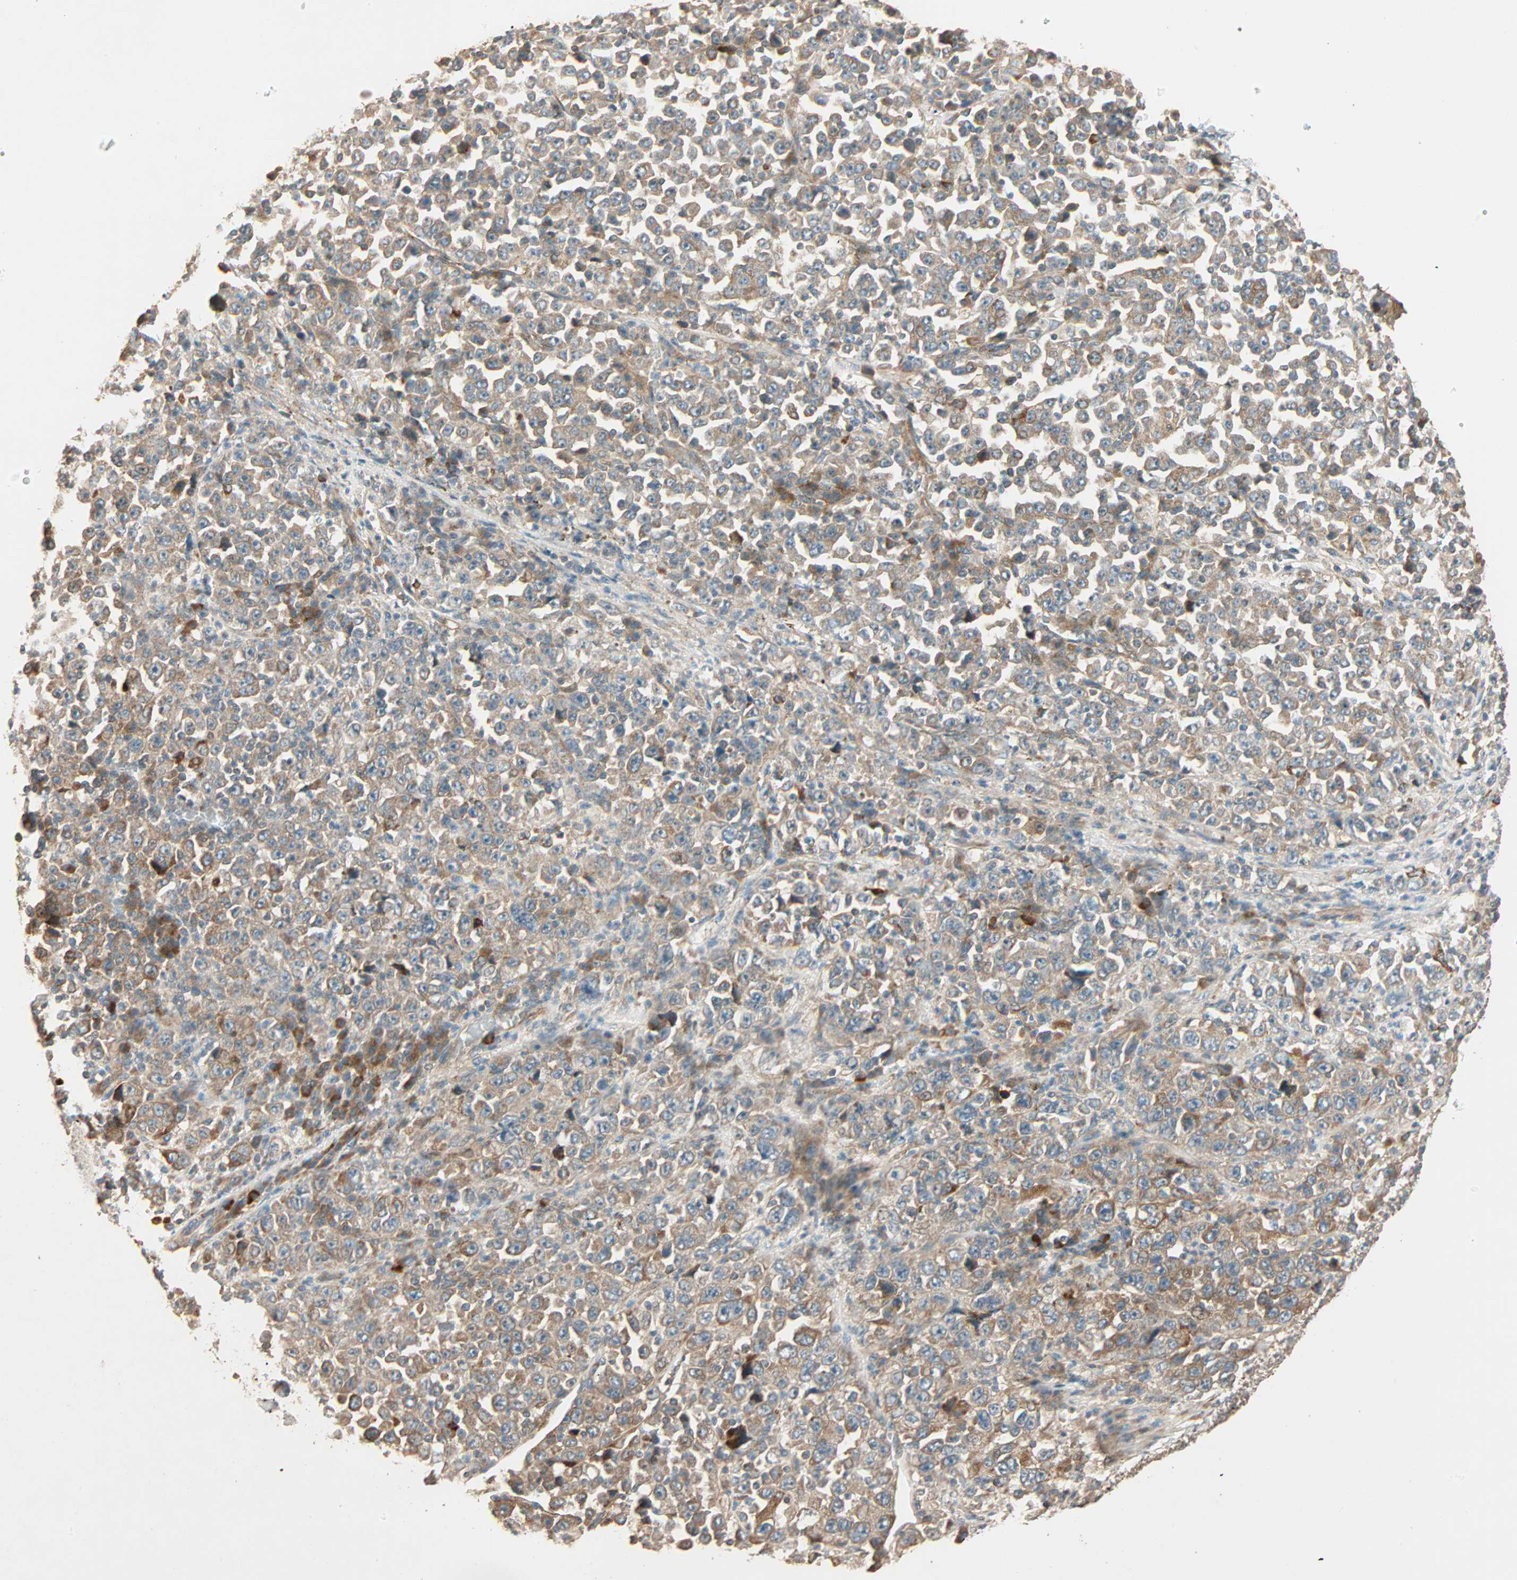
{"staining": {"intensity": "weak", "quantity": ">75%", "location": "cytoplasmic/membranous"}, "tissue": "stomach cancer", "cell_type": "Tumor cells", "image_type": "cancer", "snomed": [{"axis": "morphology", "description": "Normal tissue, NOS"}, {"axis": "morphology", "description": "Adenocarcinoma, NOS"}, {"axis": "topography", "description": "Stomach, upper"}, {"axis": "topography", "description": "Stomach"}], "caption": "DAB immunohistochemical staining of human stomach cancer (adenocarcinoma) exhibits weak cytoplasmic/membranous protein staining in approximately >75% of tumor cells.", "gene": "GALK1", "patient": {"sex": "male", "age": 59}}